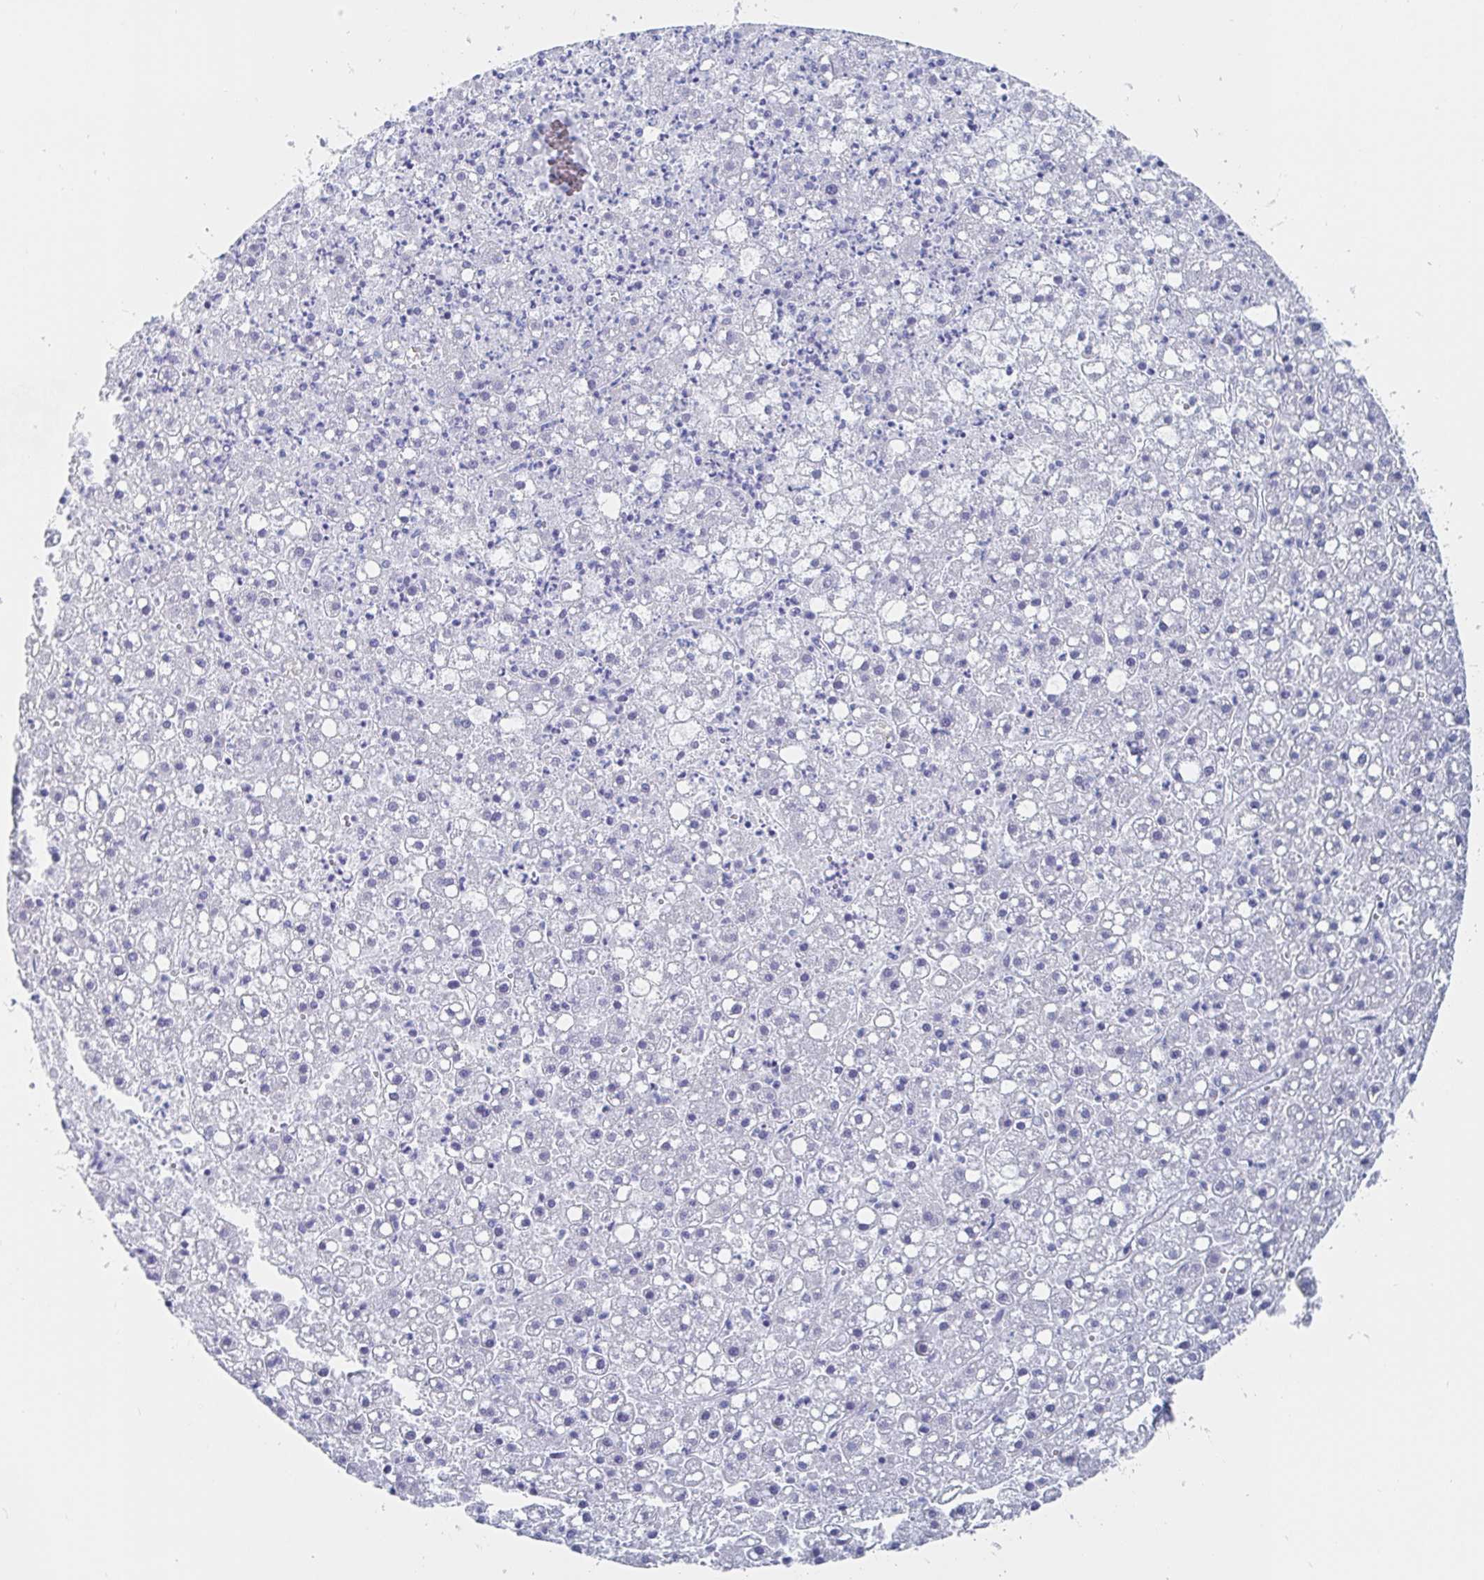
{"staining": {"intensity": "negative", "quantity": "none", "location": "none"}, "tissue": "liver cancer", "cell_type": "Tumor cells", "image_type": "cancer", "snomed": [{"axis": "morphology", "description": "Carcinoma, Hepatocellular, NOS"}, {"axis": "topography", "description": "Liver"}], "caption": "Immunohistochemistry photomicrograph of neoplastic tissue: human hepatocellular carcinoma (liver) stained with DAB reveals no significant protein staining in tumor cells.", "gene": "PACSIN1", "patient": {"sex": "male", "age": 67}}